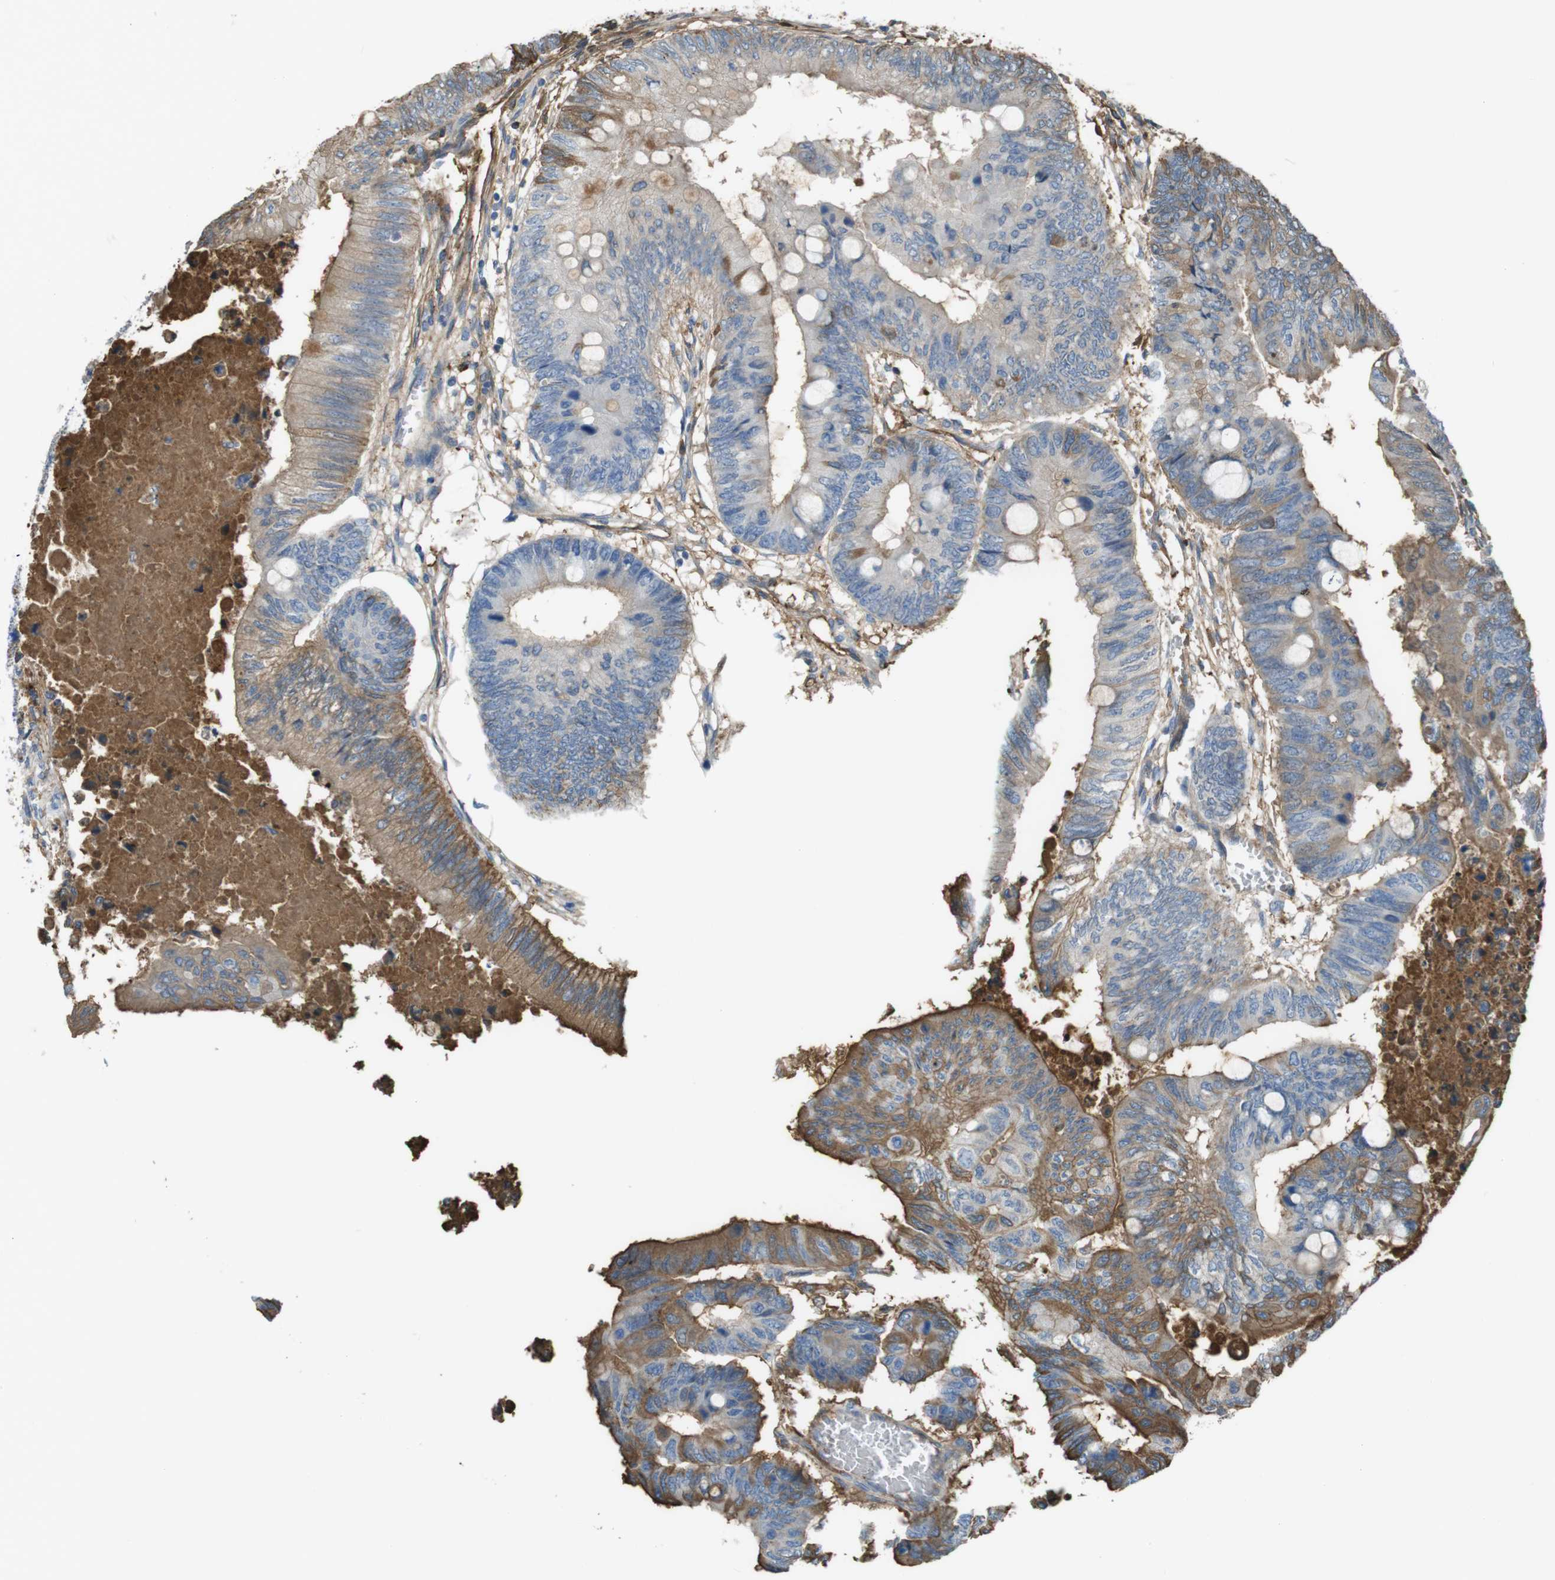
{"staining": {"intensity": "moderate", "quantity": "25%-75%", "location": "cytoplasmic/membranous"}, "tissue": "colorectal cancer", "cell_type": "Tumor cells", "image_type": "cancer", "snomed": [{"axis": "morphology", "description": "Normal tissue, NOS"}, {"axis": "morphology", "description": "Adenocarcinoma, NOS"}, {"axis": "topography", "description": "Rectum"}, {"axis": "topography", "description": "Peripheral nerve tissue"}], "caption": "The immunohistochemical stain shows moderate cytoplasmic/membranous positivity in tumor cells of colorectal adenocarcinoma tissue.", "gene": "LTBP4", "patient": {"sex": "male", "age": 92}}